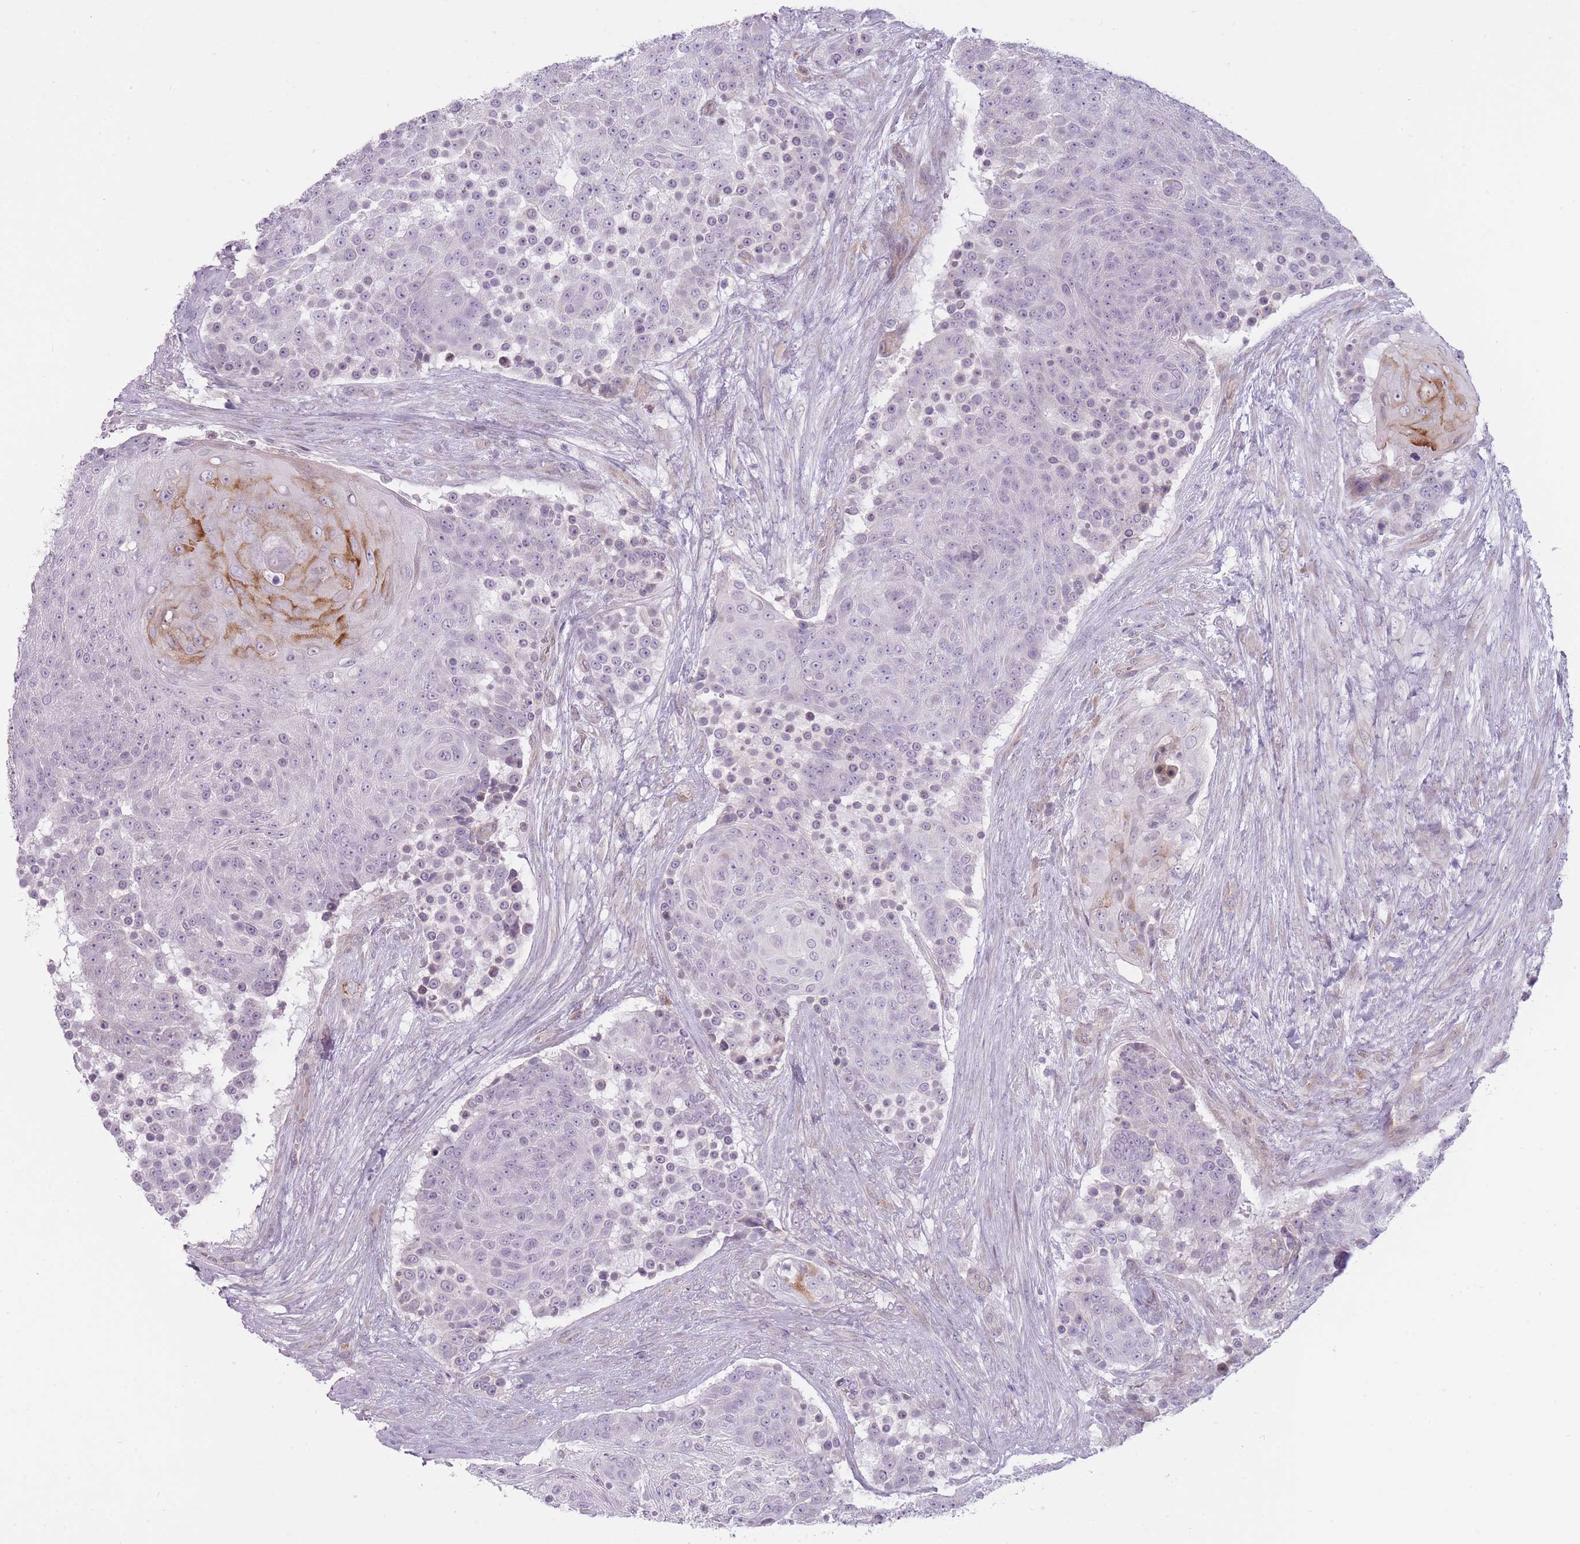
{"staining": {"intensity": "negative", "quantity": "none", "location": "none"}, "tissue": "urothelial cancer", "cell_type": "Tumor cells", "image_type": "cancer", "snomed": [{"axis": "morphology", "description": "Urothelial carcinoma, High grade"}, {"axis": "topography", "description": "Urinary bladder"}], "caption": "There is no significant positivity in tumor cells of high-grade urothelial carcinoma. (Brightfield microscopy of DAB immunohistochemistry at high magnification).", "gene": "PGRMC2", "patient": {"sex": "female", "age": 63}}